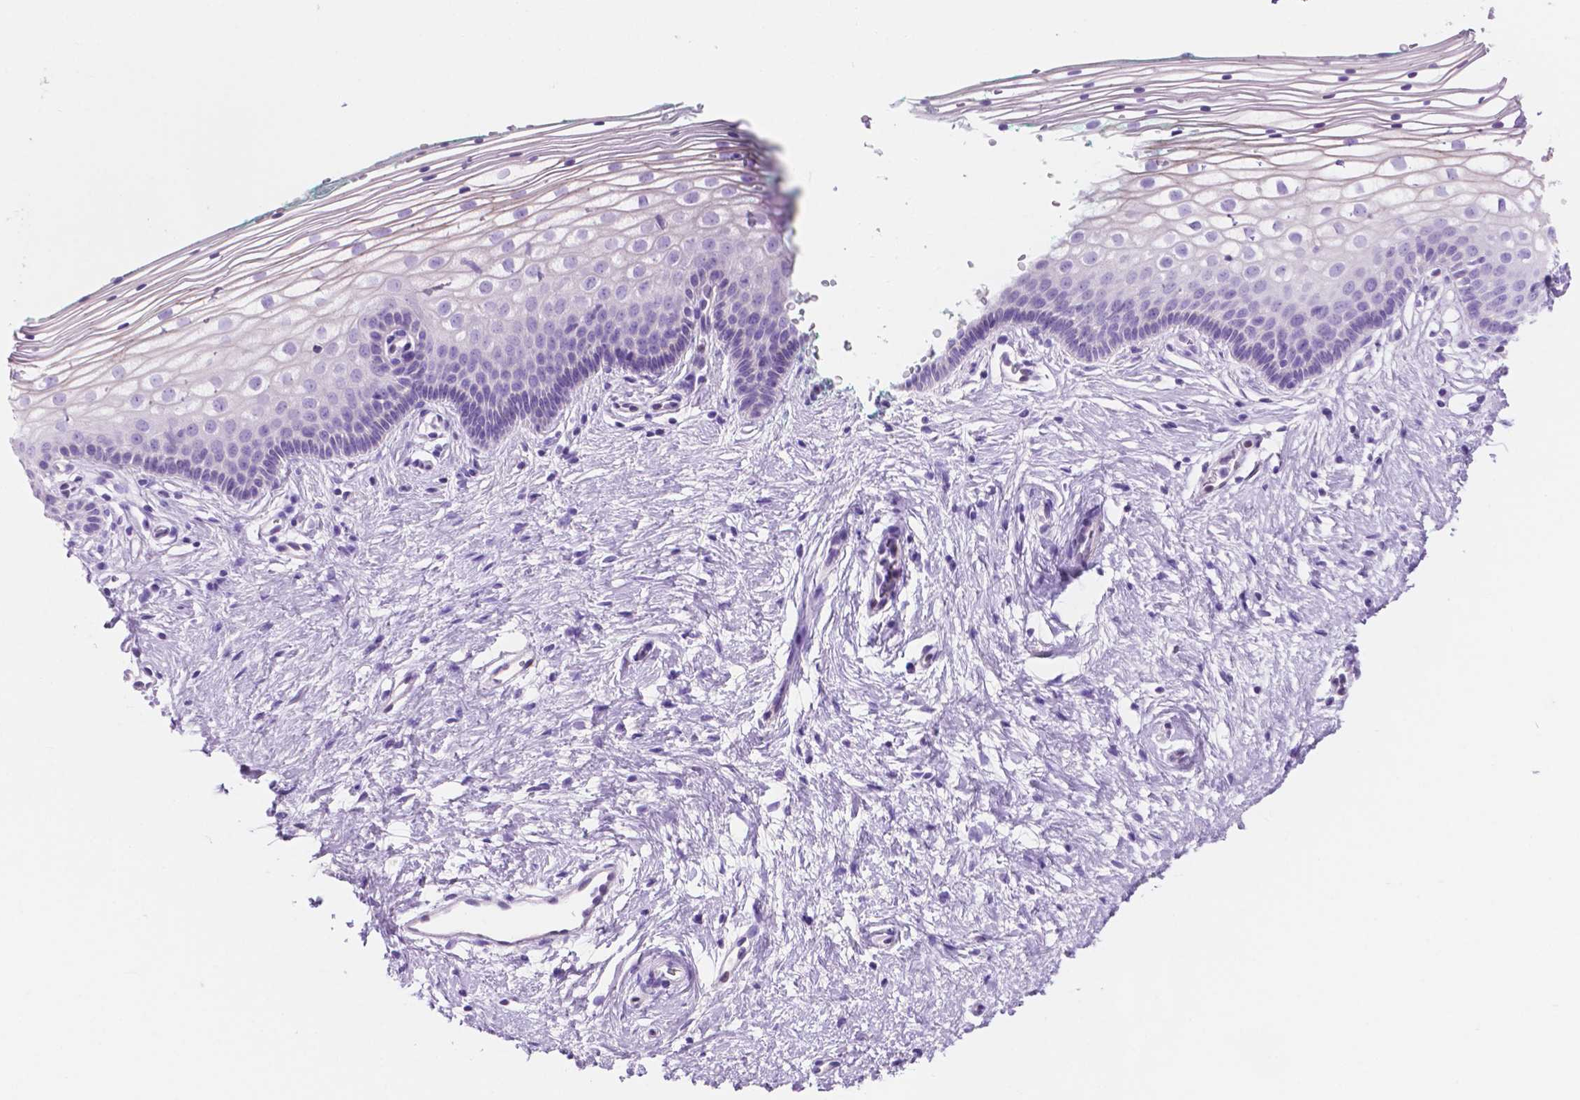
{"staining": {"intensity": "negative", "quantity": "none", "location": "none"}, "tissue": "vagina", "cell_type": "Squamous epithelial cells", "image_type": "normal", "snomed": [{"axis": "morphology", "description": "Normal tissue, NOS"}, {"axis": "topography", "description": "Vagina"}], "caption": "Immunohistochemistry image of unremarkable vagina stained for a protein (brown), which exhibits no staining in squamous epithelial cells. (Stains: DAB IHC with hematoxylin counter stain, Microscopy: brightfield microscopy at high magnification).", "gene": "IGFN1", "patient": {"sex": "female", "age": 36}}